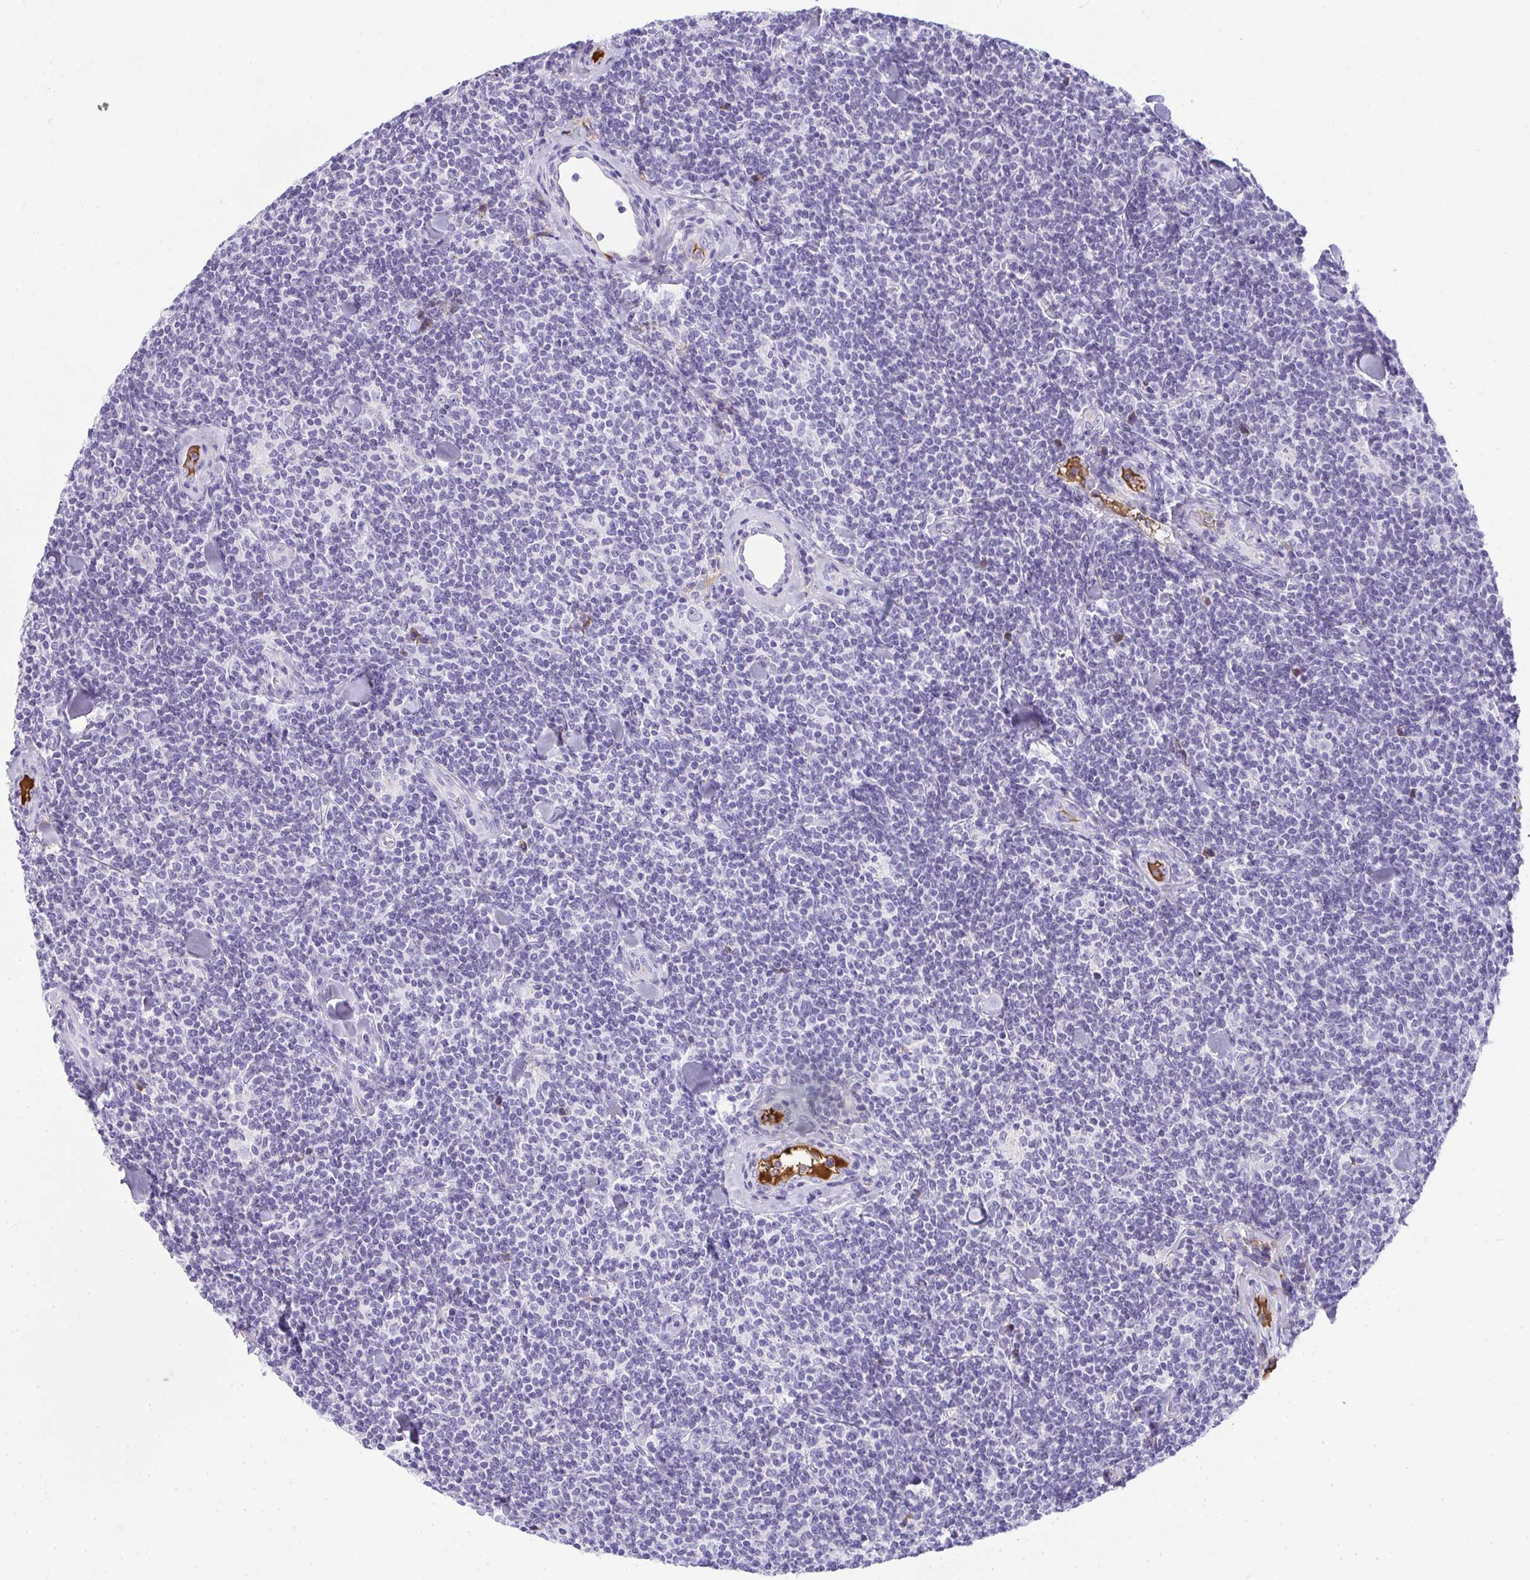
{"staining": {"intensity": "negative", "quantity": "none", "location": "none"}, "tissue": "lymphoma", "cell_type": "Tumor cells", "image_type": "cancer", "snomed": [{"axis": "morphology", "description": "Malignant lymphoma, non-Hodgkin's type, Low grade"}, {"axis": "topography", "description": "Lymph node"}], "caption": "Tumor cells are negative for protein expression in human lymphoma.", "gene": "ZSWIM3", "patient": {"sex": "female", "age": 56}}